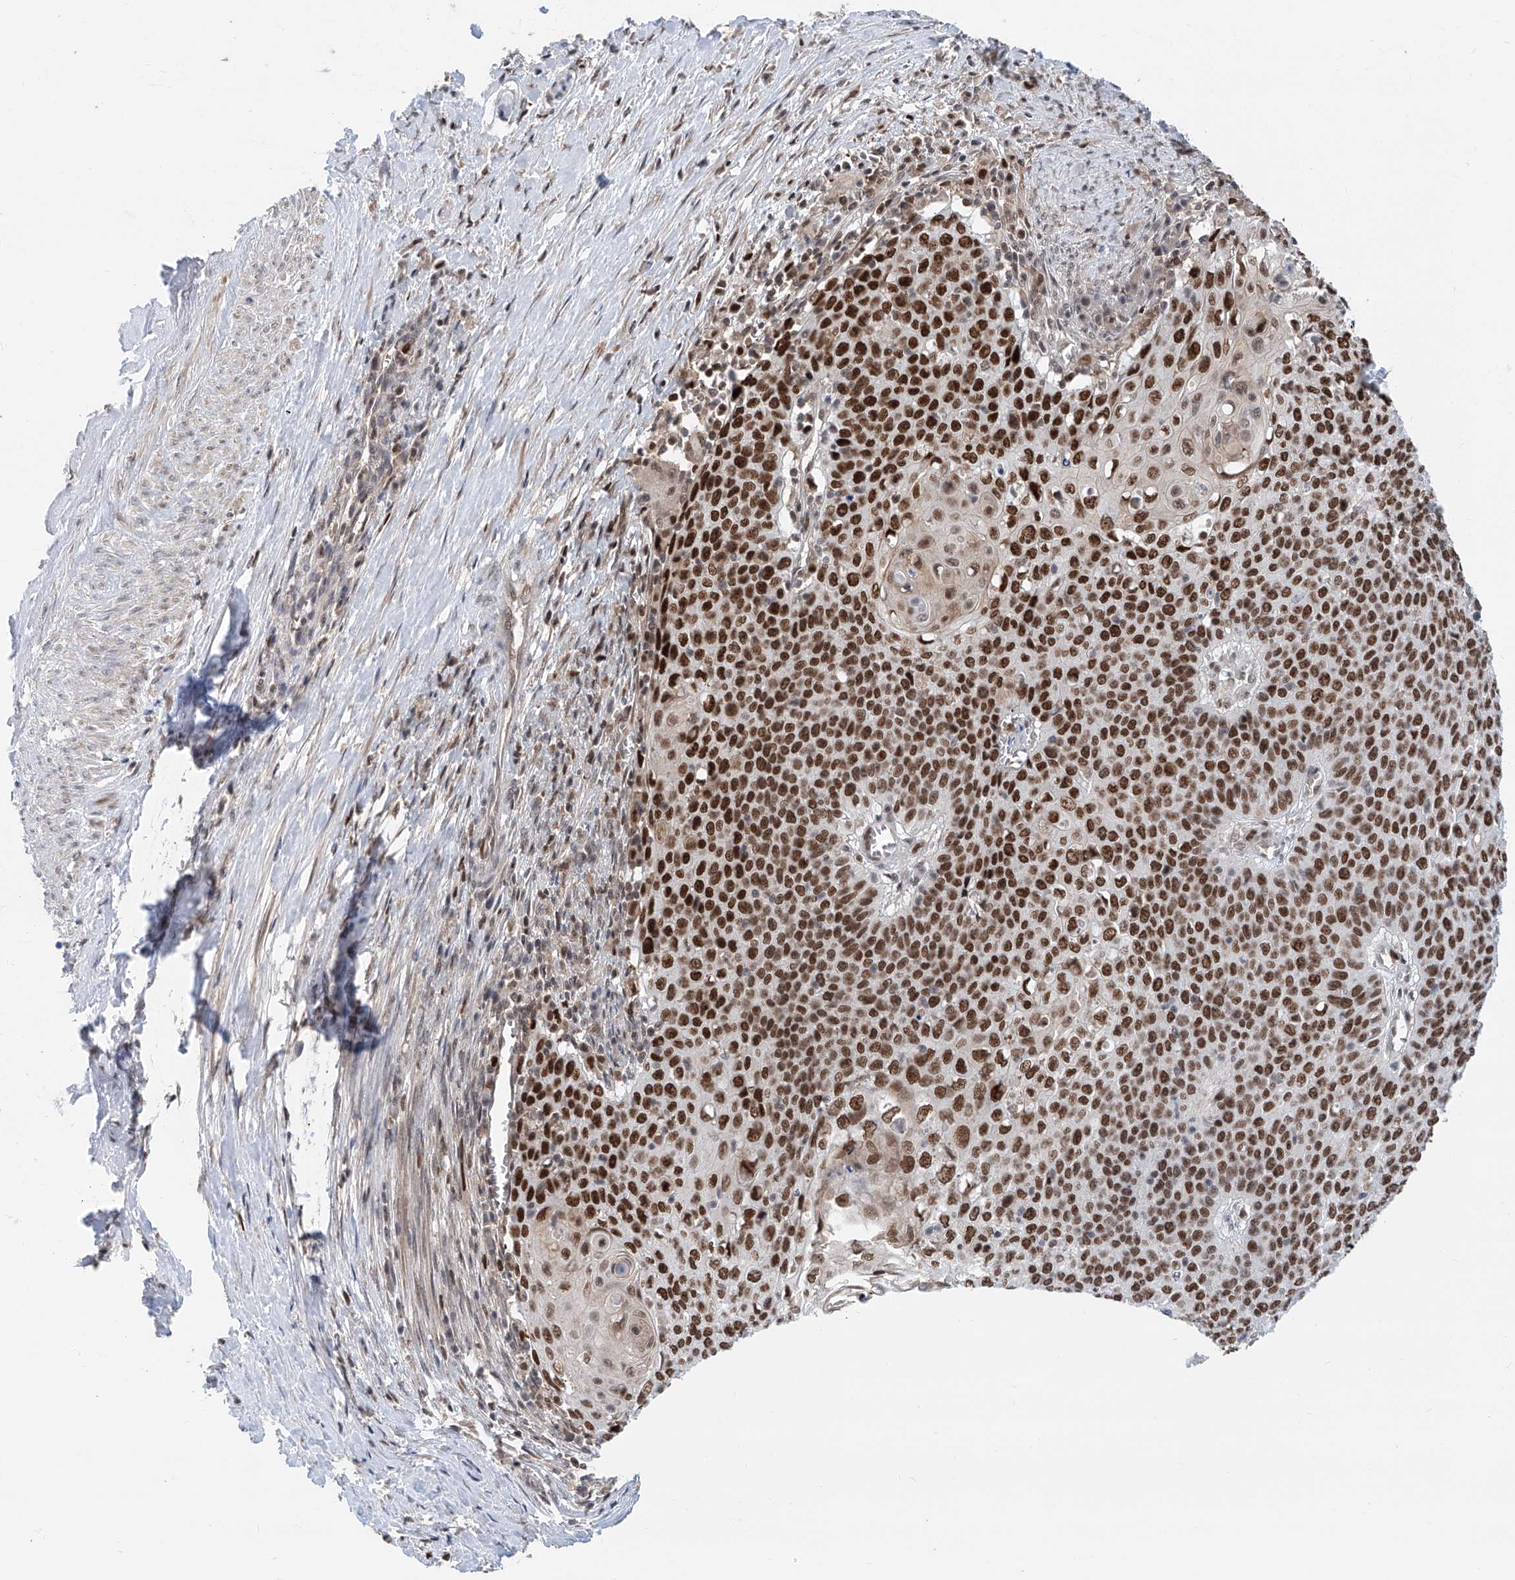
{"staining": {"intensity": "strong", "quantity": ">75%", "location": "nuclear"}, "tissue": "cervical cancer", "cell_type": "Tumor cells", "image_type": "cancer", "snomed": [{"axis": "morphology", "description": "Squamous cell carcinoma, NOS"}, {"axis": "topography", "description": "Cervix"}], "caption": "Cervical cancer (squamous cell carcinoma) was stained to show a protein in brown. There is high levels of strong nuclear expression in about >75% of tumor cells.", "gene": "SNRNP200", "patient": {"sex": "female", "age": 39}}